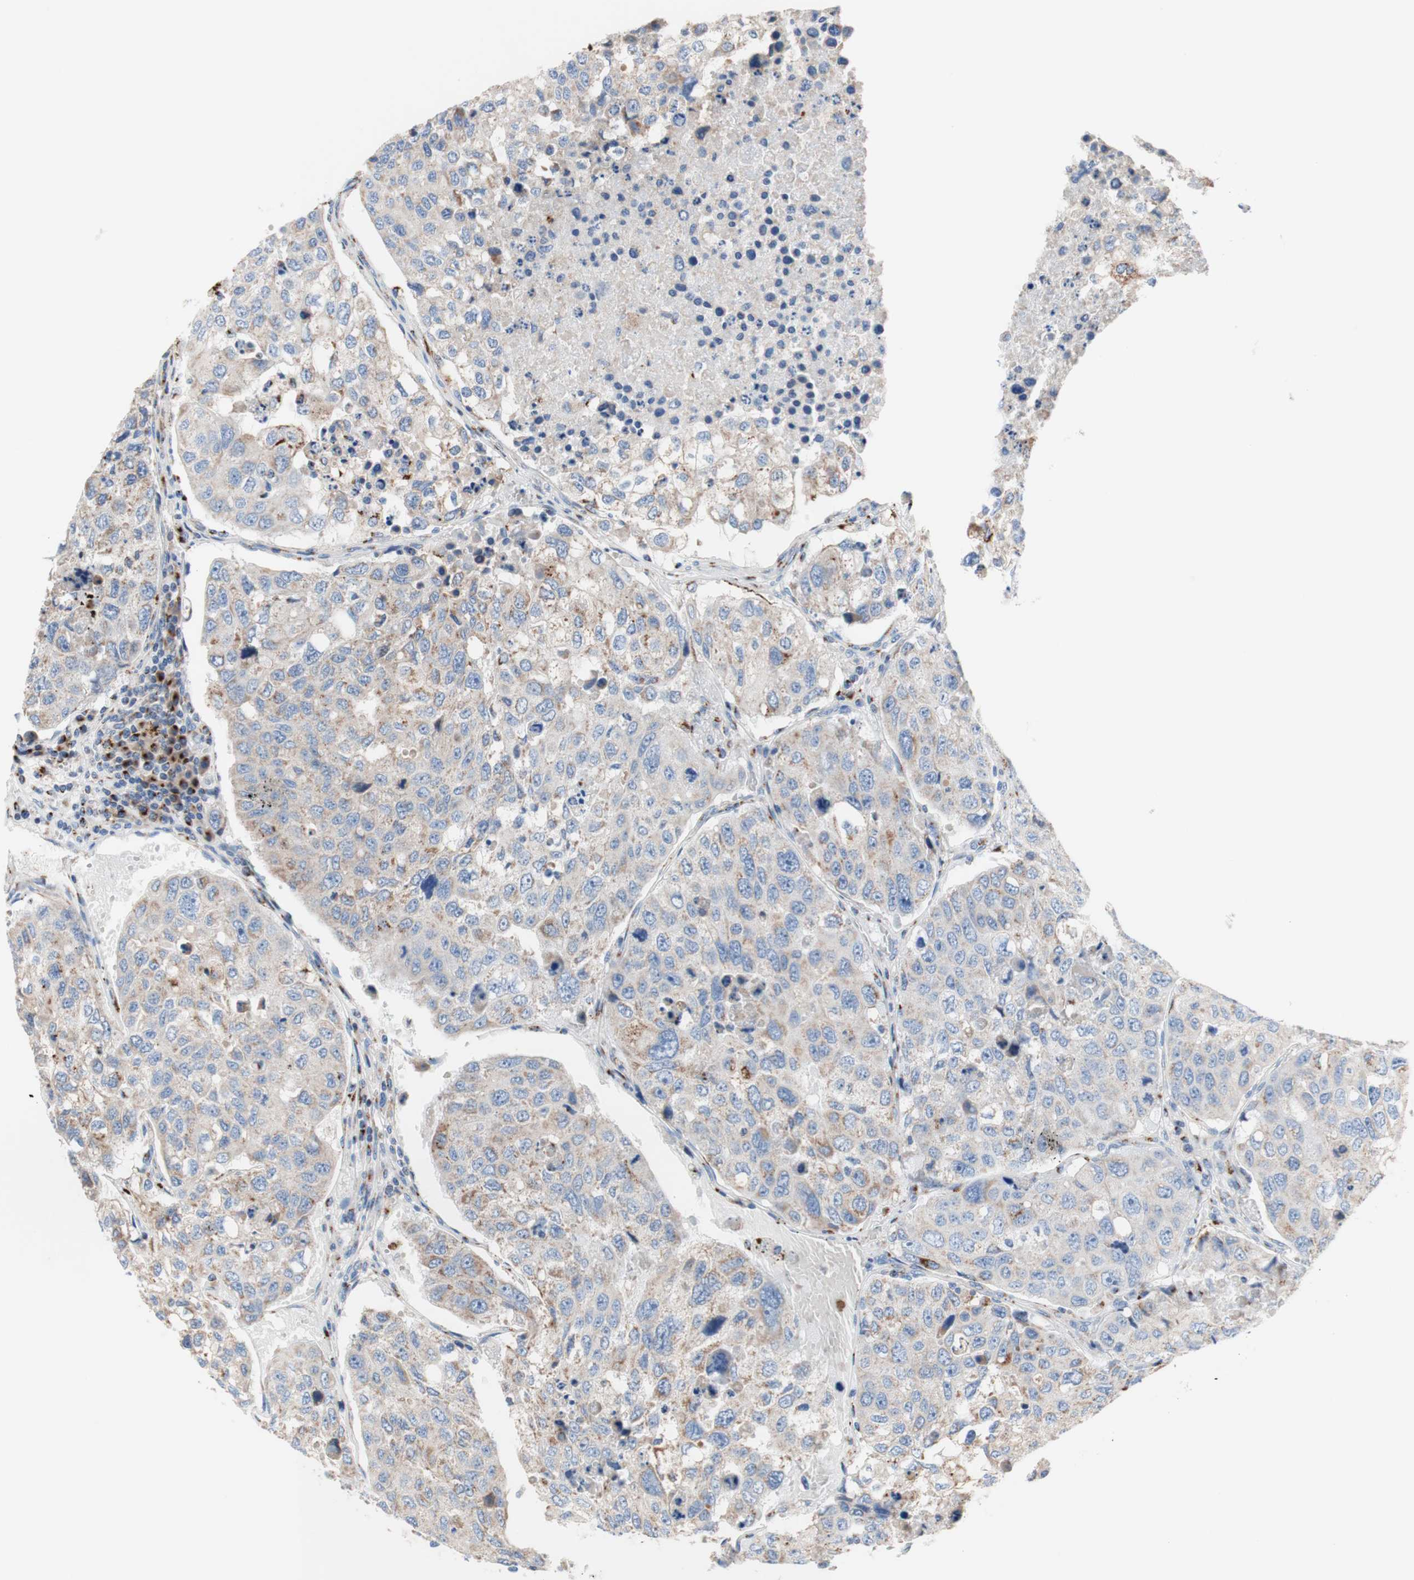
{"staining": {"intensity": "weak", "quantity": "25%-75%", "location": "cytoplasmic/membranous"}, "tissue": "urothelial cancer", "cell_type": "Tumor cells", "image_type": "cancer", "snomed": [{"axis": "morphology", "description": "Urothelial carcinoma, High grade"}, {"axis": "topography", "description": "Lymph node"}, {"axis": "topography", "description": "Urinary bladder"}], "caption": "Protein staining reveals weak cytoplasmic/membranous positivity in about 25%-75% of tumor cells in urothelial carcinoma (high-grade).", "gene": "GALNT2", "patient": {"sex": "male", "age": 51}}